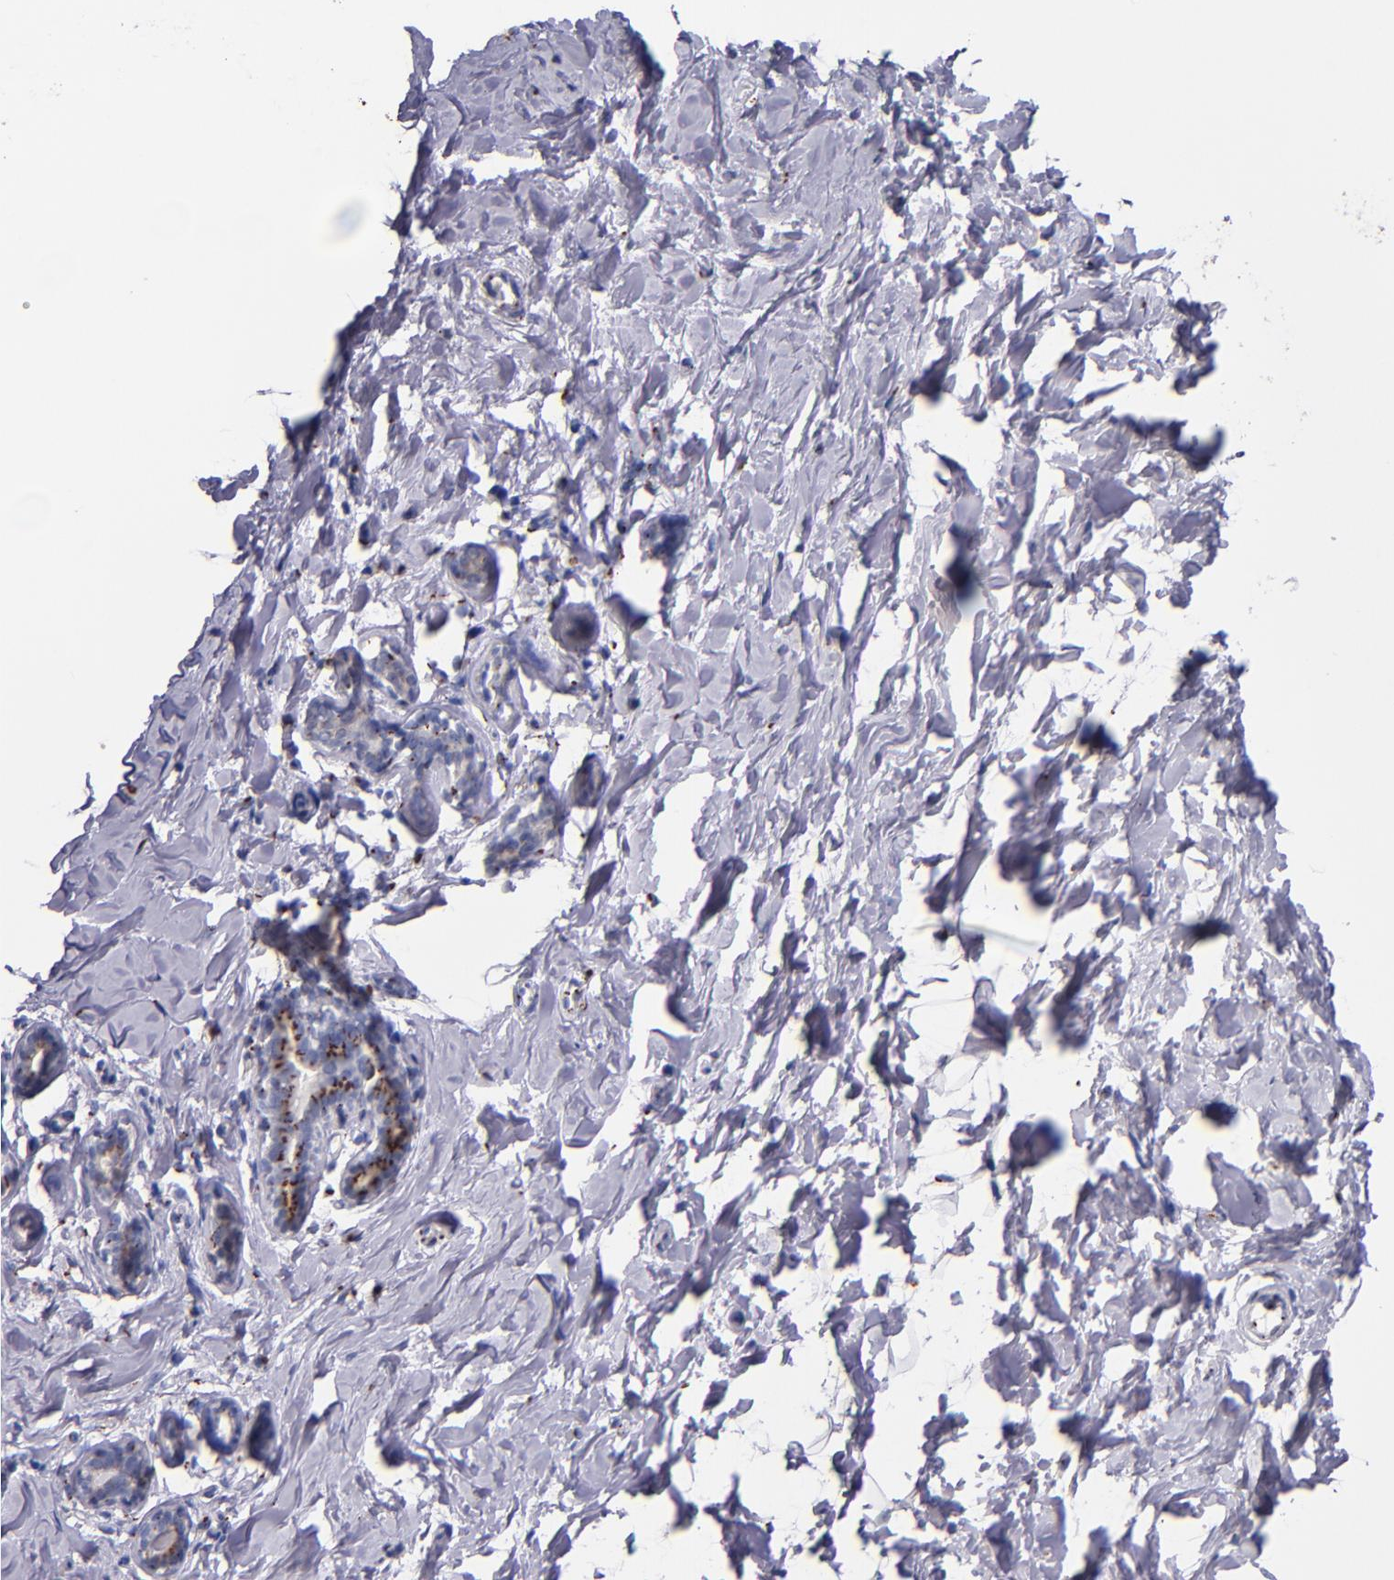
{"staining": {"intensity": "negative", "quantity": "none", "location": "none"}, "tissue": "breast", "cell_type": "Adipocytes", "image_type": "normal", "snomed": [{"axis": "morphology", "description": "Normal tissue, NOS"}, {"axis": "topography", "description": "Breast"}], "caption": "There is no significant expression in adipocytes of breast.", "gene": "GOLIM4", "patient": {"sex": "female", "age": 23}}